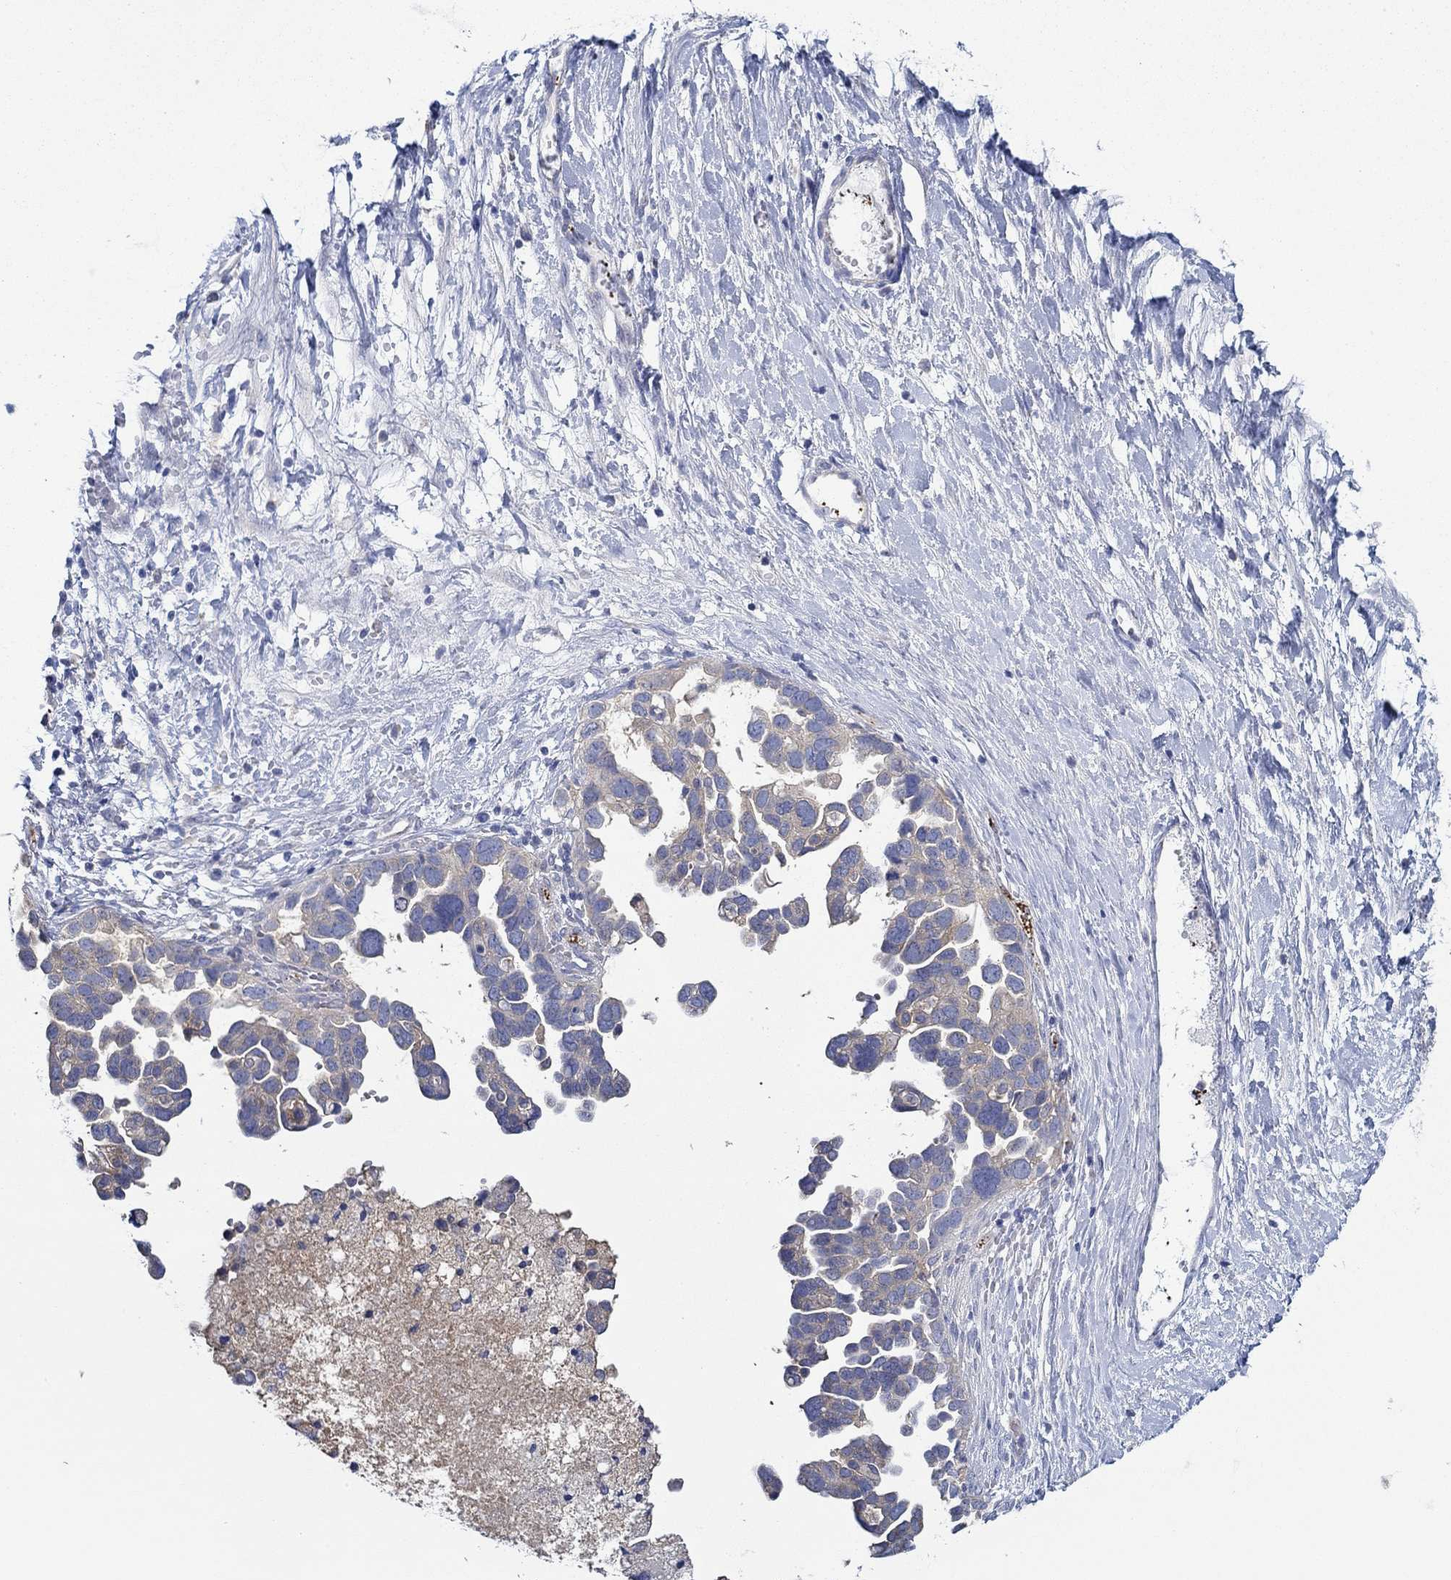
{"staining": {"intensity": "negative", "quantity": "none", "location": "none"}, "tissue": "ovarian cancer", "cell_type": "Tumor cells", "image_type": "cancer", "snomed": [{"axis": "morphology", "description": "Cystadenocarcinoma, serous, NOS"}, {"axis": "topography", "description": "Ovary"}], "caption": "This is a image of immunohistochemistry staining of ovarian cancer, which shows no expression in tumor cells.", "gene": "SLC27A3", "patient": {"sex": "female", "age": 54}}